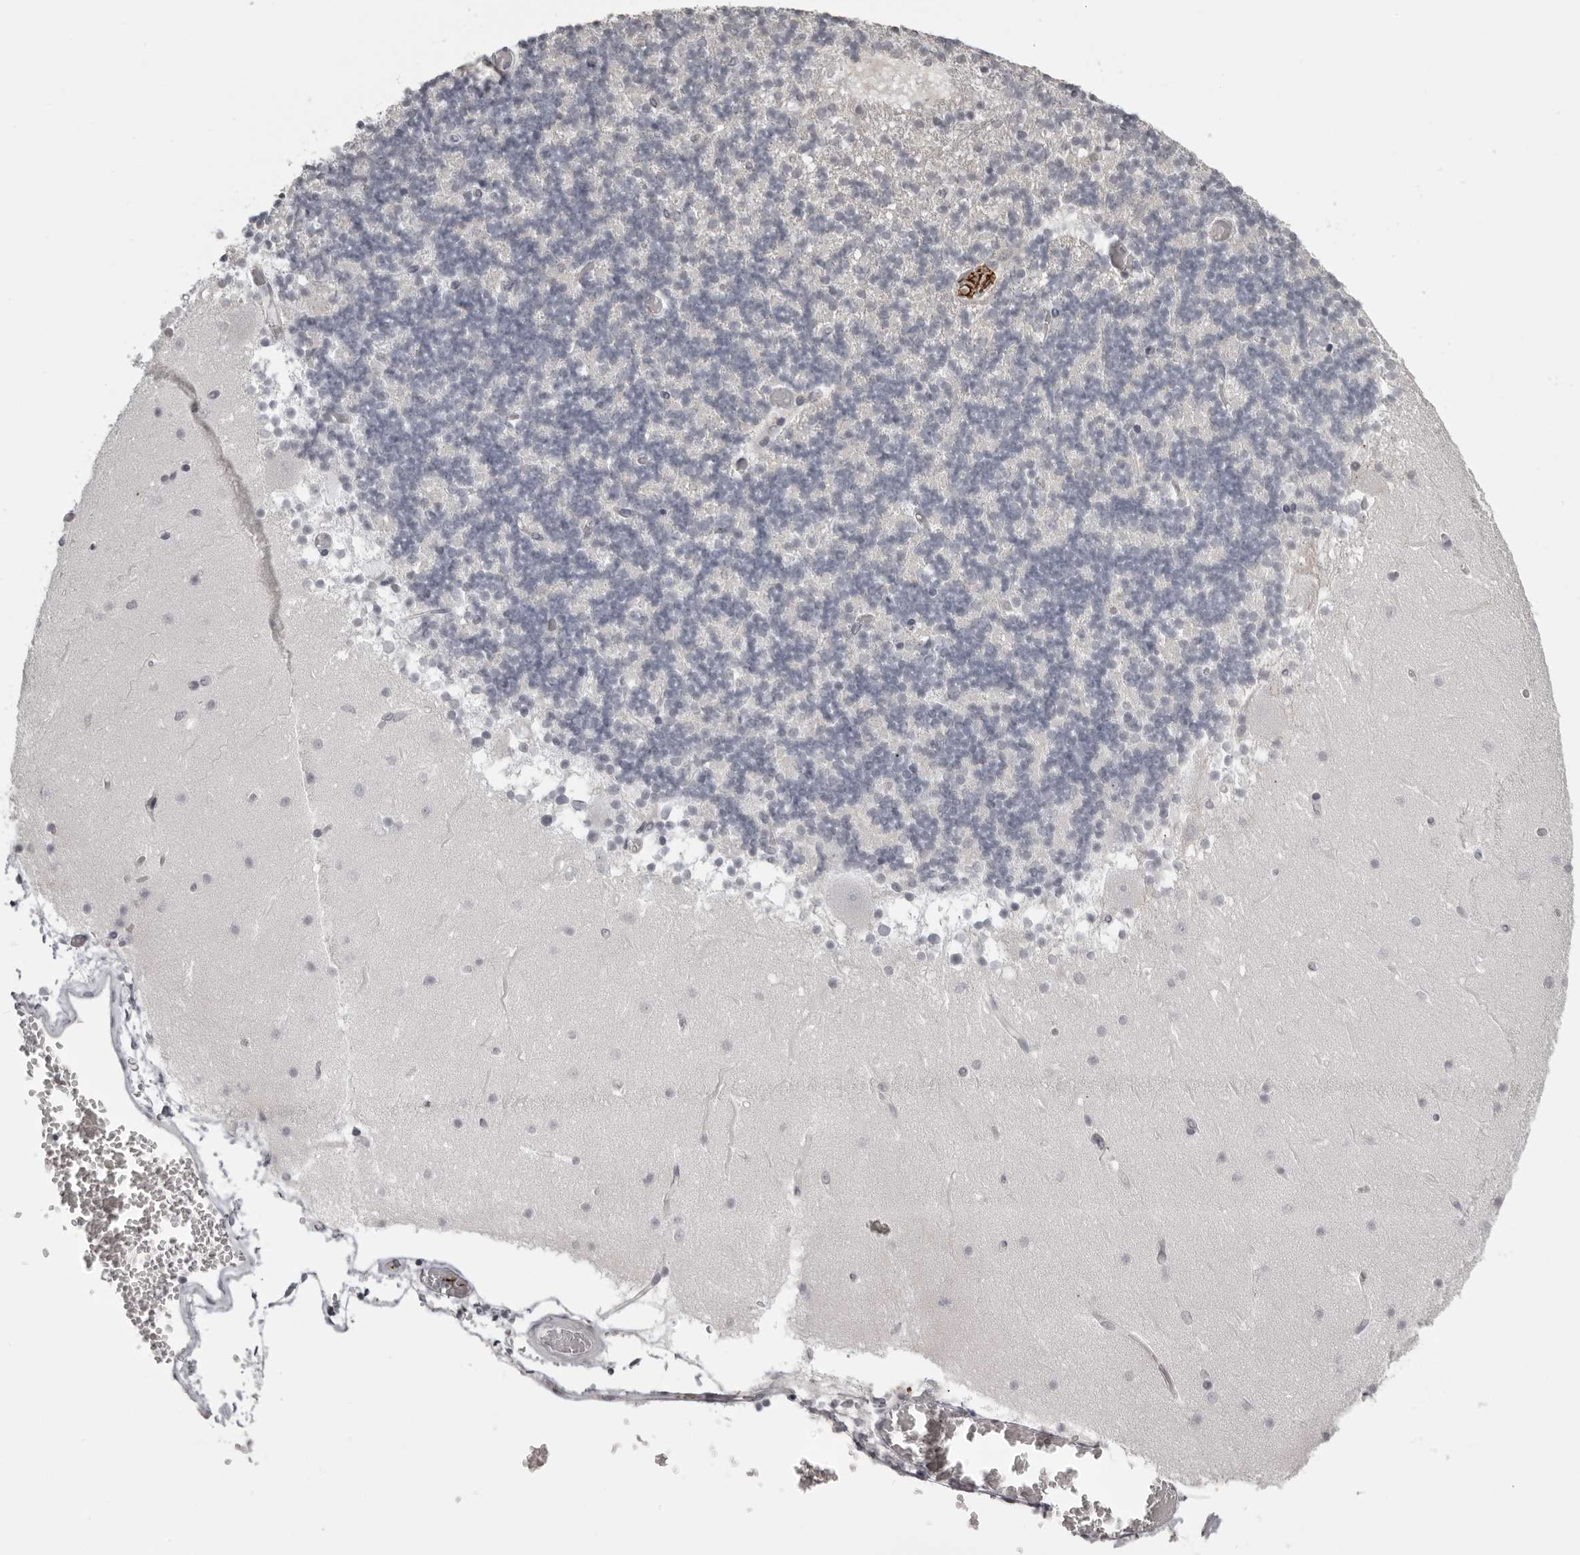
{"staining": {"intensity": "negative", "quantity": "none", "location": "none"}, "tissue": "cerebellum", "cell_type": "Cells in granular layer", "image_type": "normal", "snomed": [{"axis": "morphology", "description": "Normal tissue, NOS"}, {"axis": "topography", "description": "Cerebellum"}], "caption": "This is an immunohistochemistry (IHC) photomicrograph of normal cerebellum. There is no expression in cells in granular layer.", "gene": "HELZ", "patient": {"sex": "female", "age": 28}}